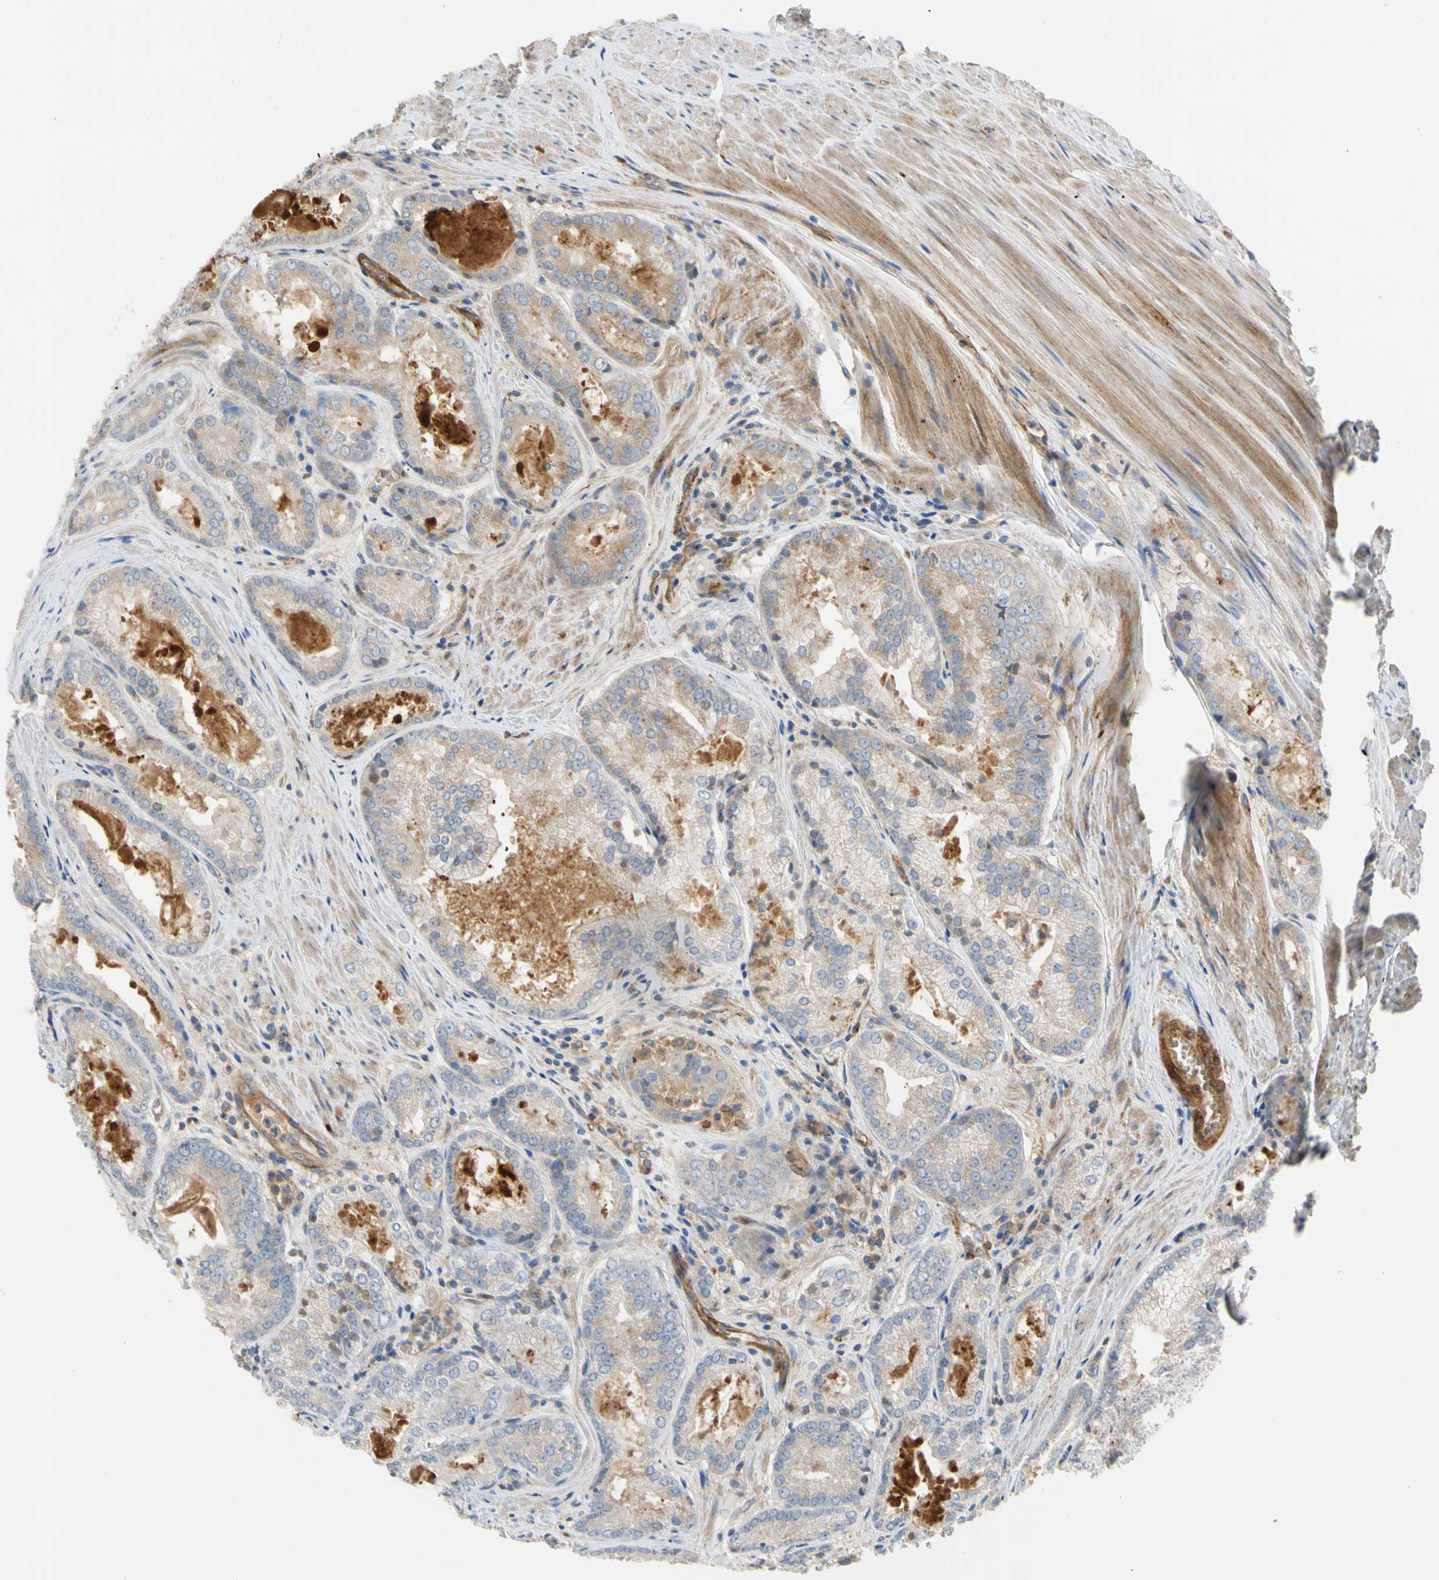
{"staining": {"intensity": "moderate", "quantity": "25%-75%", "location": "cytoplasmic/membranous"}, "tissue": "prostate cancer", "cell_type": "Tumor cells", "image_type": "cancer", "snomed": [{"axis": "morphology", "description": "Adenocarcinoma, Low grade"}, {"axis": "topography", "description": "Prostate"}], "caption": "A brown stain highlights moderate cytoplasmic/membranous expression of a protein in human prostate cancer tumor cells. (Brightfield microscopy of DAB IHC at high magnification).", "gene": "ENTREP3", "patient": {"sex": "male", "age": 64}}